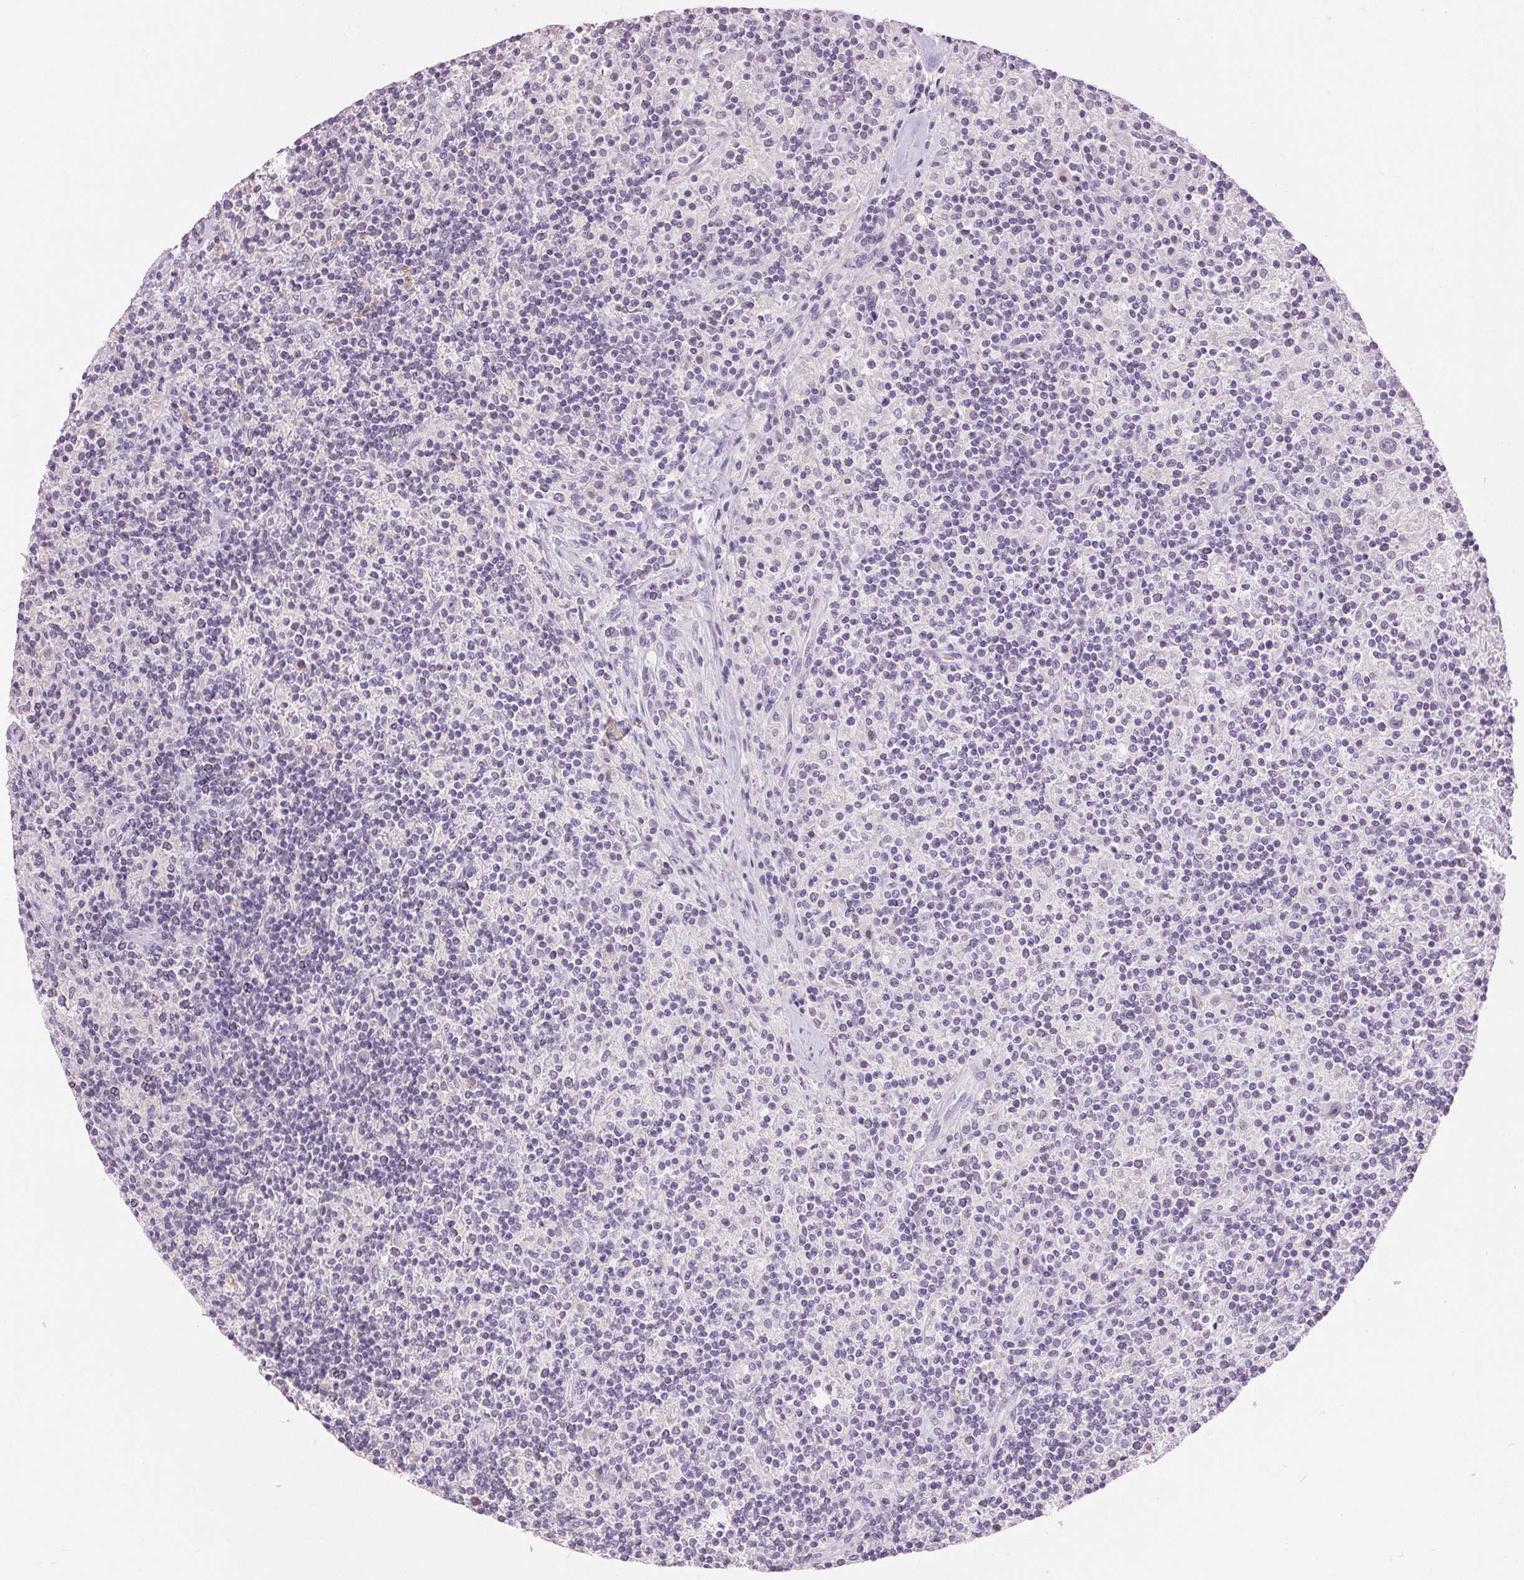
{"staining": {"intensity": "negative", "quantity": "none", "location": "none"}, "tissue": "lymphoma", "cell_type": "Tumor cells", "image_type": "cancer", "snomed": [{"axis": "morphology", "description": "Hodgkin's disease, NOS"}, {"axis": "topography", "description": "Lymph node"}], "caption": "Immunohistochemistry (IHC) image of Hodgkin's disease stained for a protein (brown), which displays no staining in tumor cells.", "gene": "DSG3", "patient": {"sex": "male", "age": 70}}